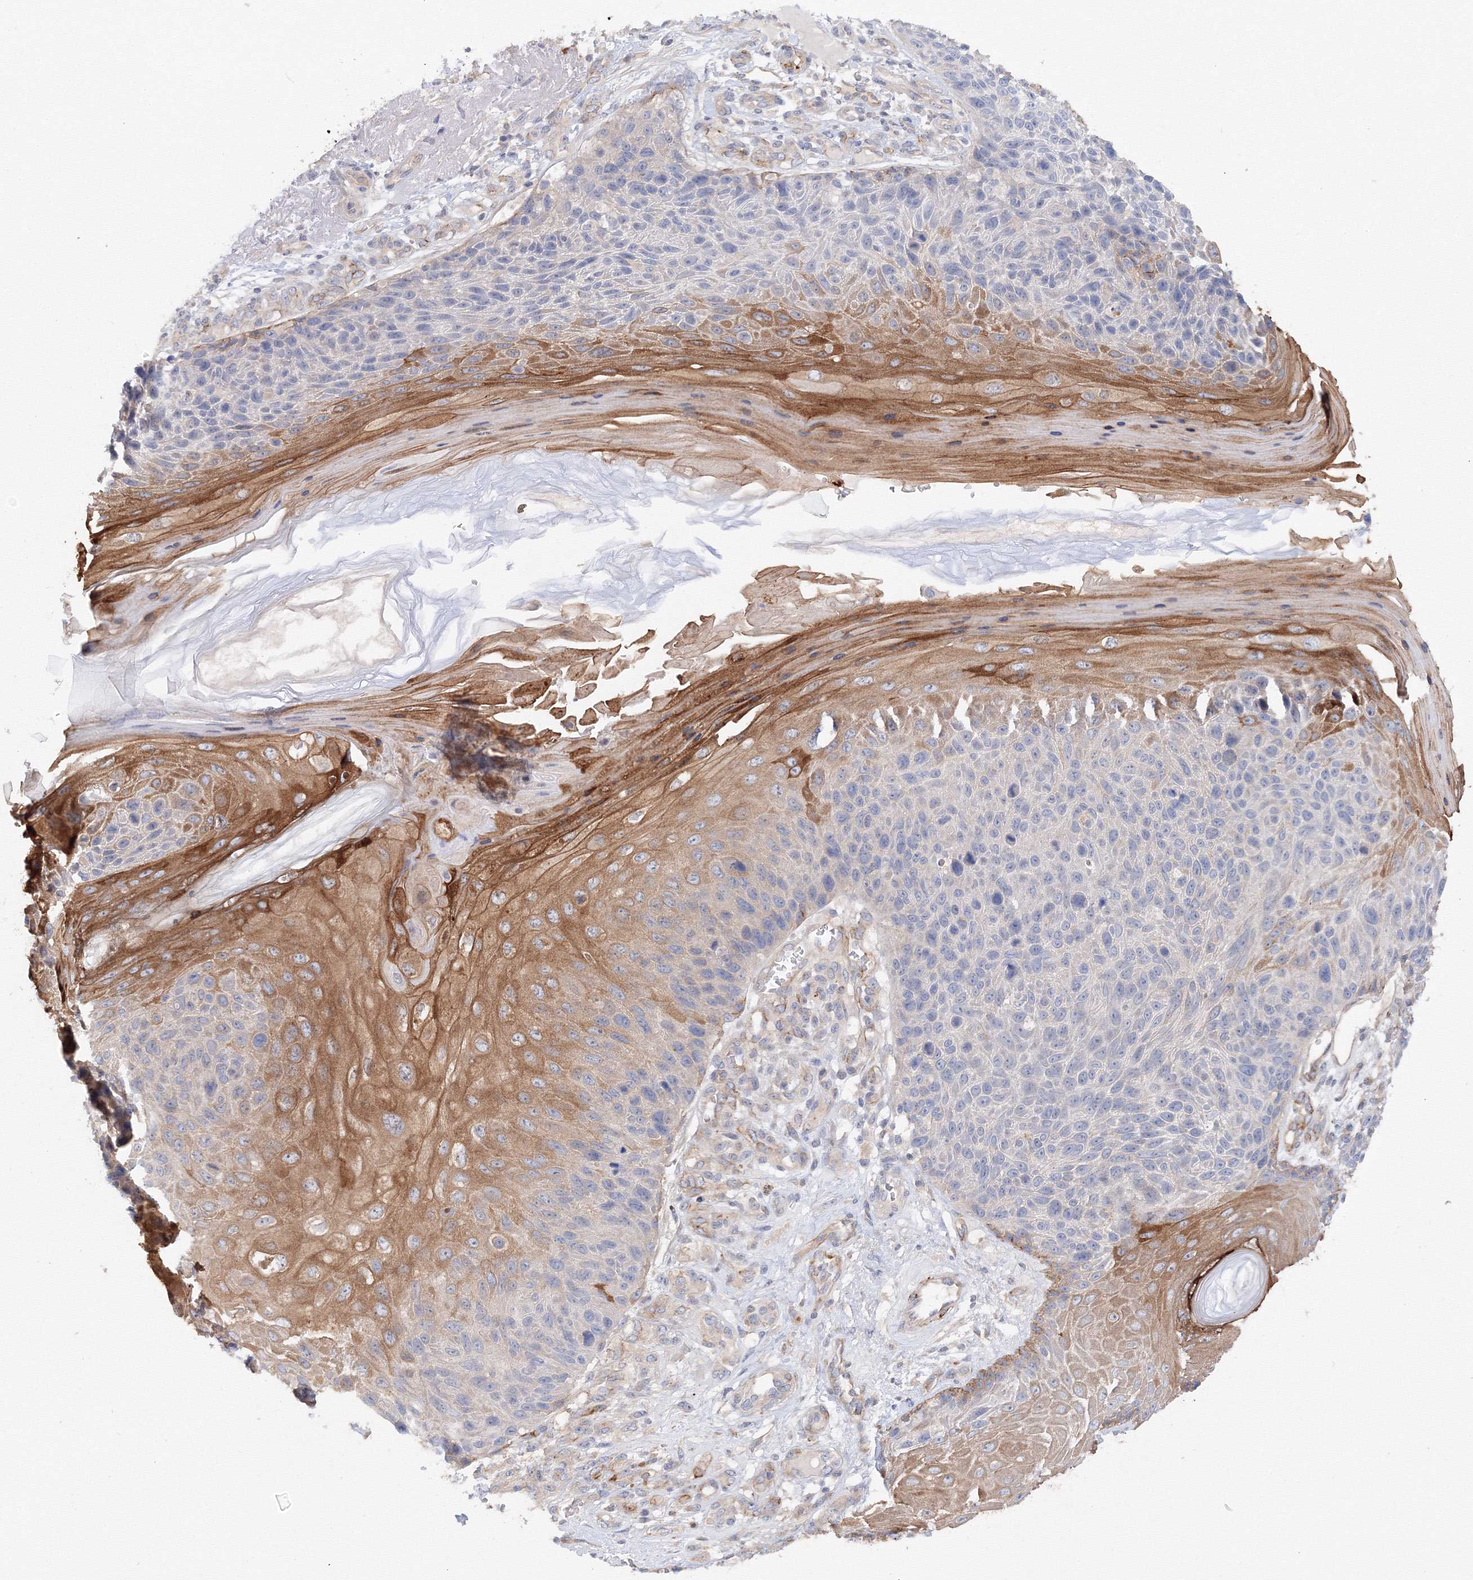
{"staining": {"intensity": "moderate", "quantity": "<25%", "location": "cytoplasmic/membranous"}, "tissue": "skin cancer", "cell_type": "Tumor cells", "image_type": "cancer", "snomed": [{"axis": "morphology", "description": "Squamous cell carcinoma, NOS"}, {"axis": "topography", "description": "Skin"}], "caption": "Immunohistochemistry (IHC) staining of skin cancer, which shows low levels of moderate cytoplasmic/membranous staining in approximately <25% of tumor cells indicating moderate cytoplasmic/membranous protein staining. The staining was performed using DAB (3,3'-diaminobenzidine) (brown) for protein detection and nuclei were counterstained in hematoxylin (blue).", "gene": "DIS3L2", "patient": {"sex": "female", "age": 88}}